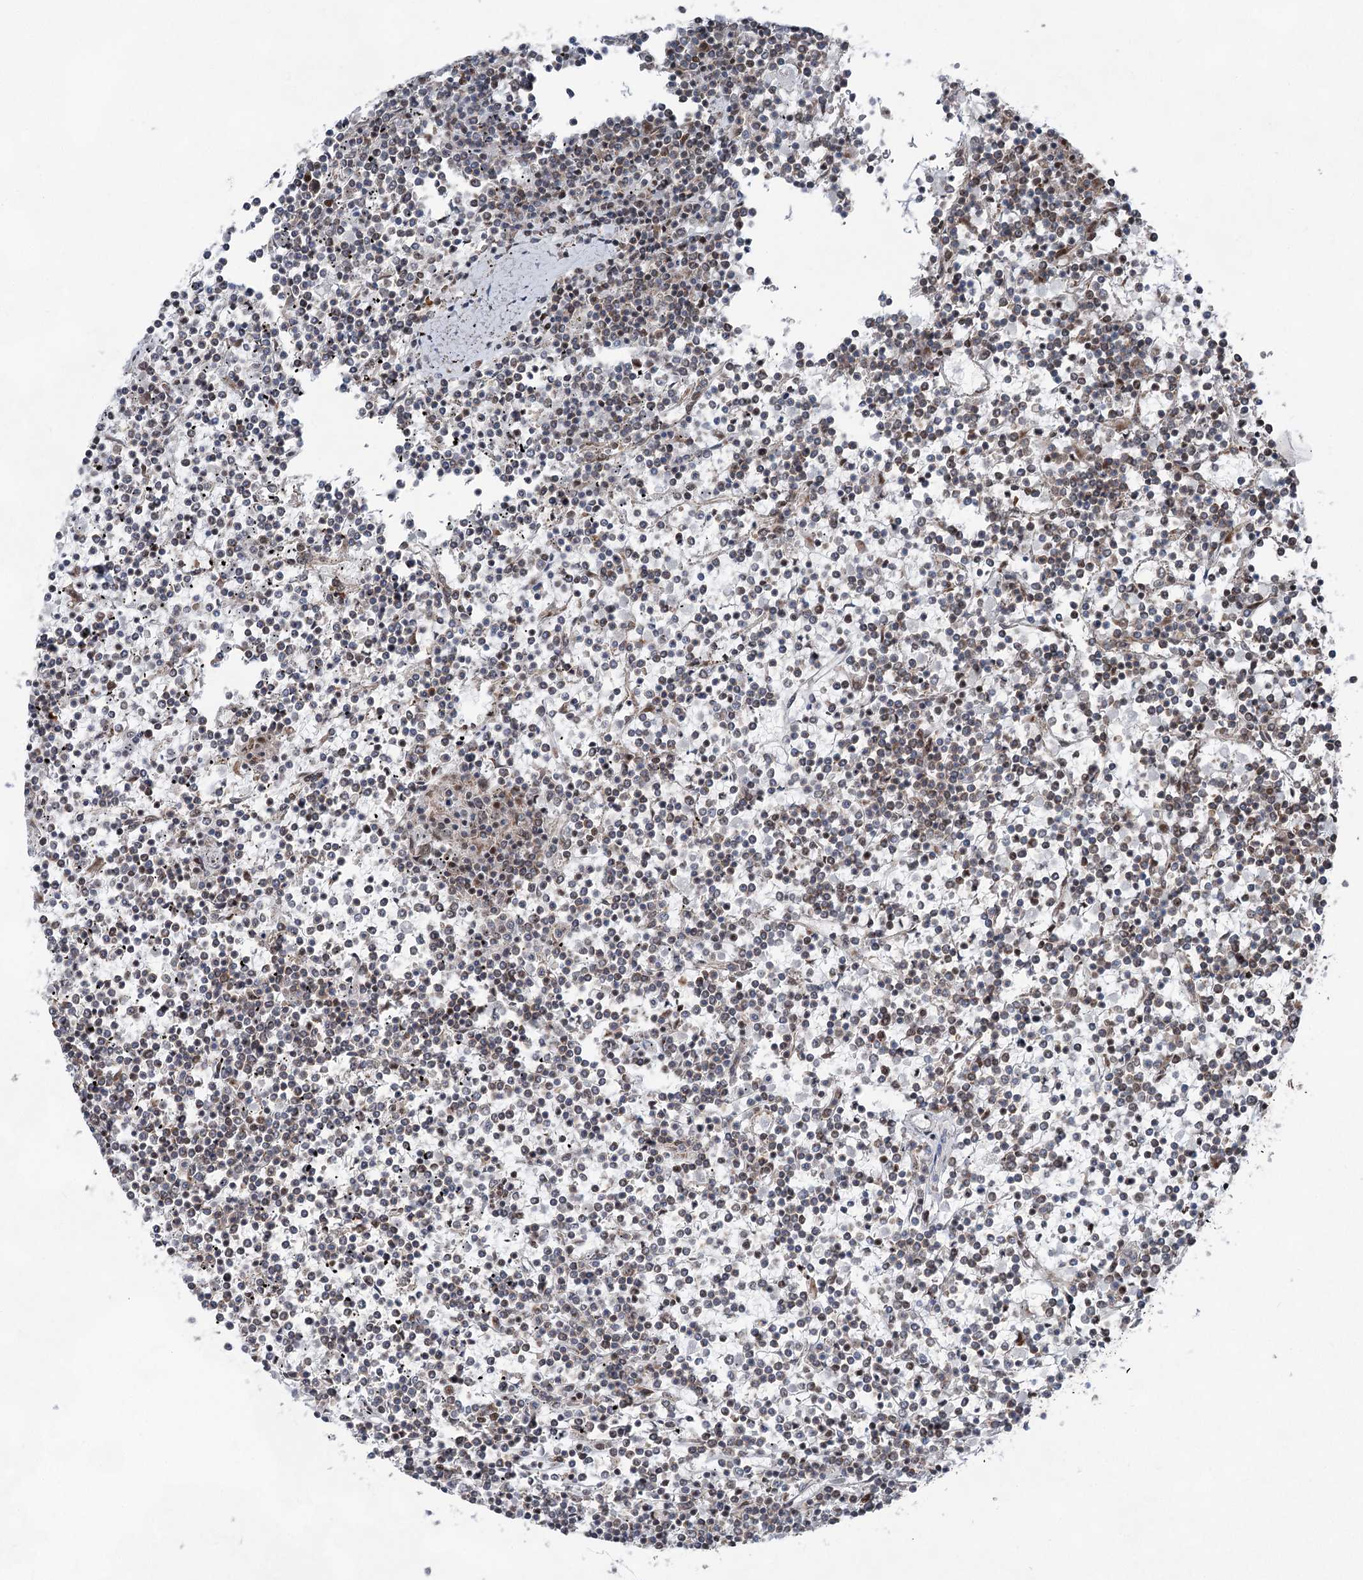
{"staining": {"intensity": "negative", "quantity": "none", "location": "none"}, "tissue": "lymphoma", "cell_type": "Tumor cells", "image_type": "cancer", "snomed": [{"axis": "morphology", "description": "Malignant lymphoma, non-Hodgkin's type, Low grade"}, {"axis": "topography", "description": "Spleen"}], "caption": "Tumor cells are negative for brown protein staining in lymphoma.", "gene": "ZCCHC8", "patient": {"sex": "female", "age": 19}}